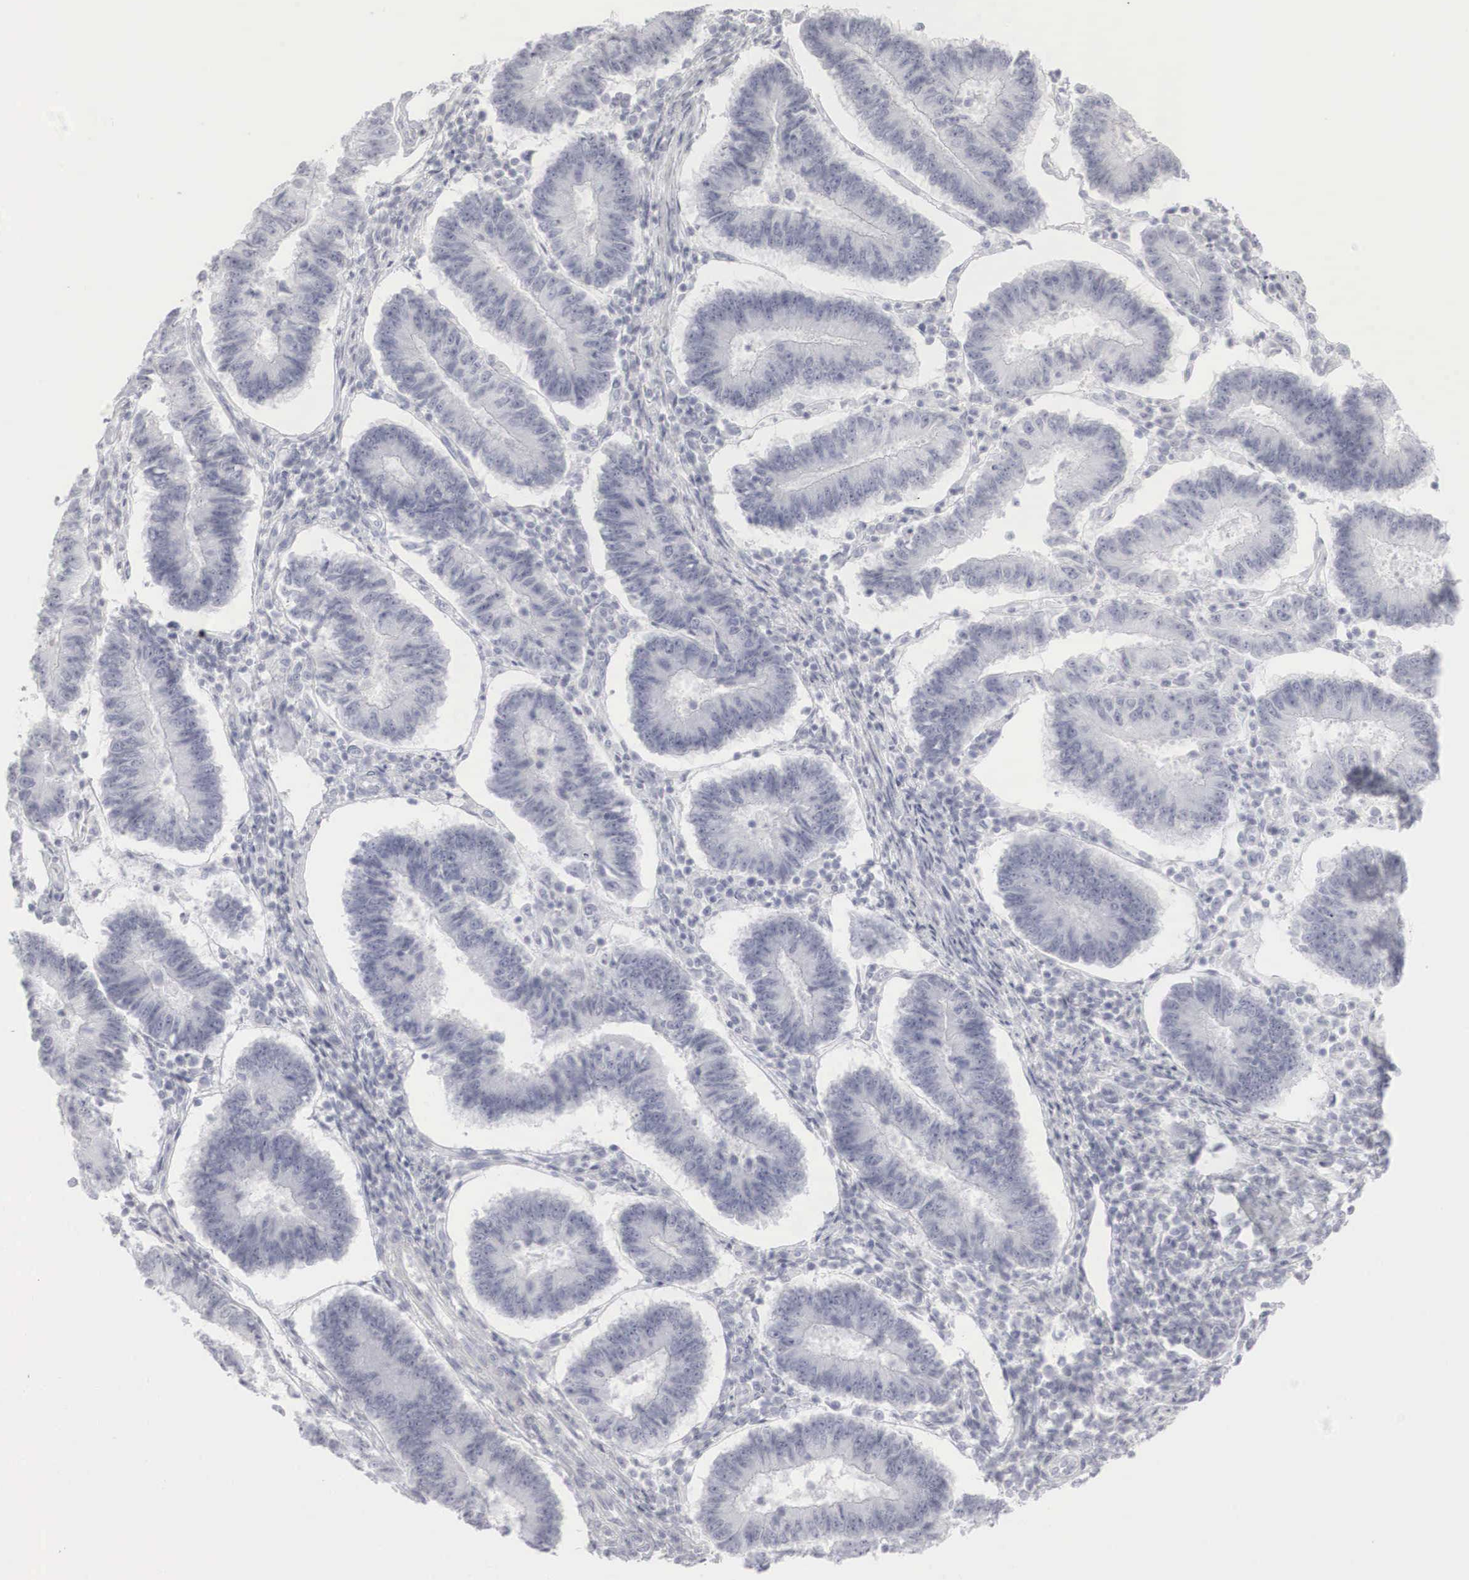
{"staining": {"intensity": "negative", "quantity": "none", "location": "none"}, "tissue": "endometrial cancer", "cell_type": "Tumor cells", "image_type": "cancer", "snomed": [{"axis": "morphology", "description": "Adenocarcinoma, NOS"}, {"axis": "topography", "description": "Endometrium"}], "caption": "An immunohistochemistry (IHC) photomicrograph of adenocarcinoma (endometrial) is shown. There is no staining in tumor cells of adenocarcinoma (endometrial).", "gene": "KRT14", "patient": {"sex": "female", "age": 75}}